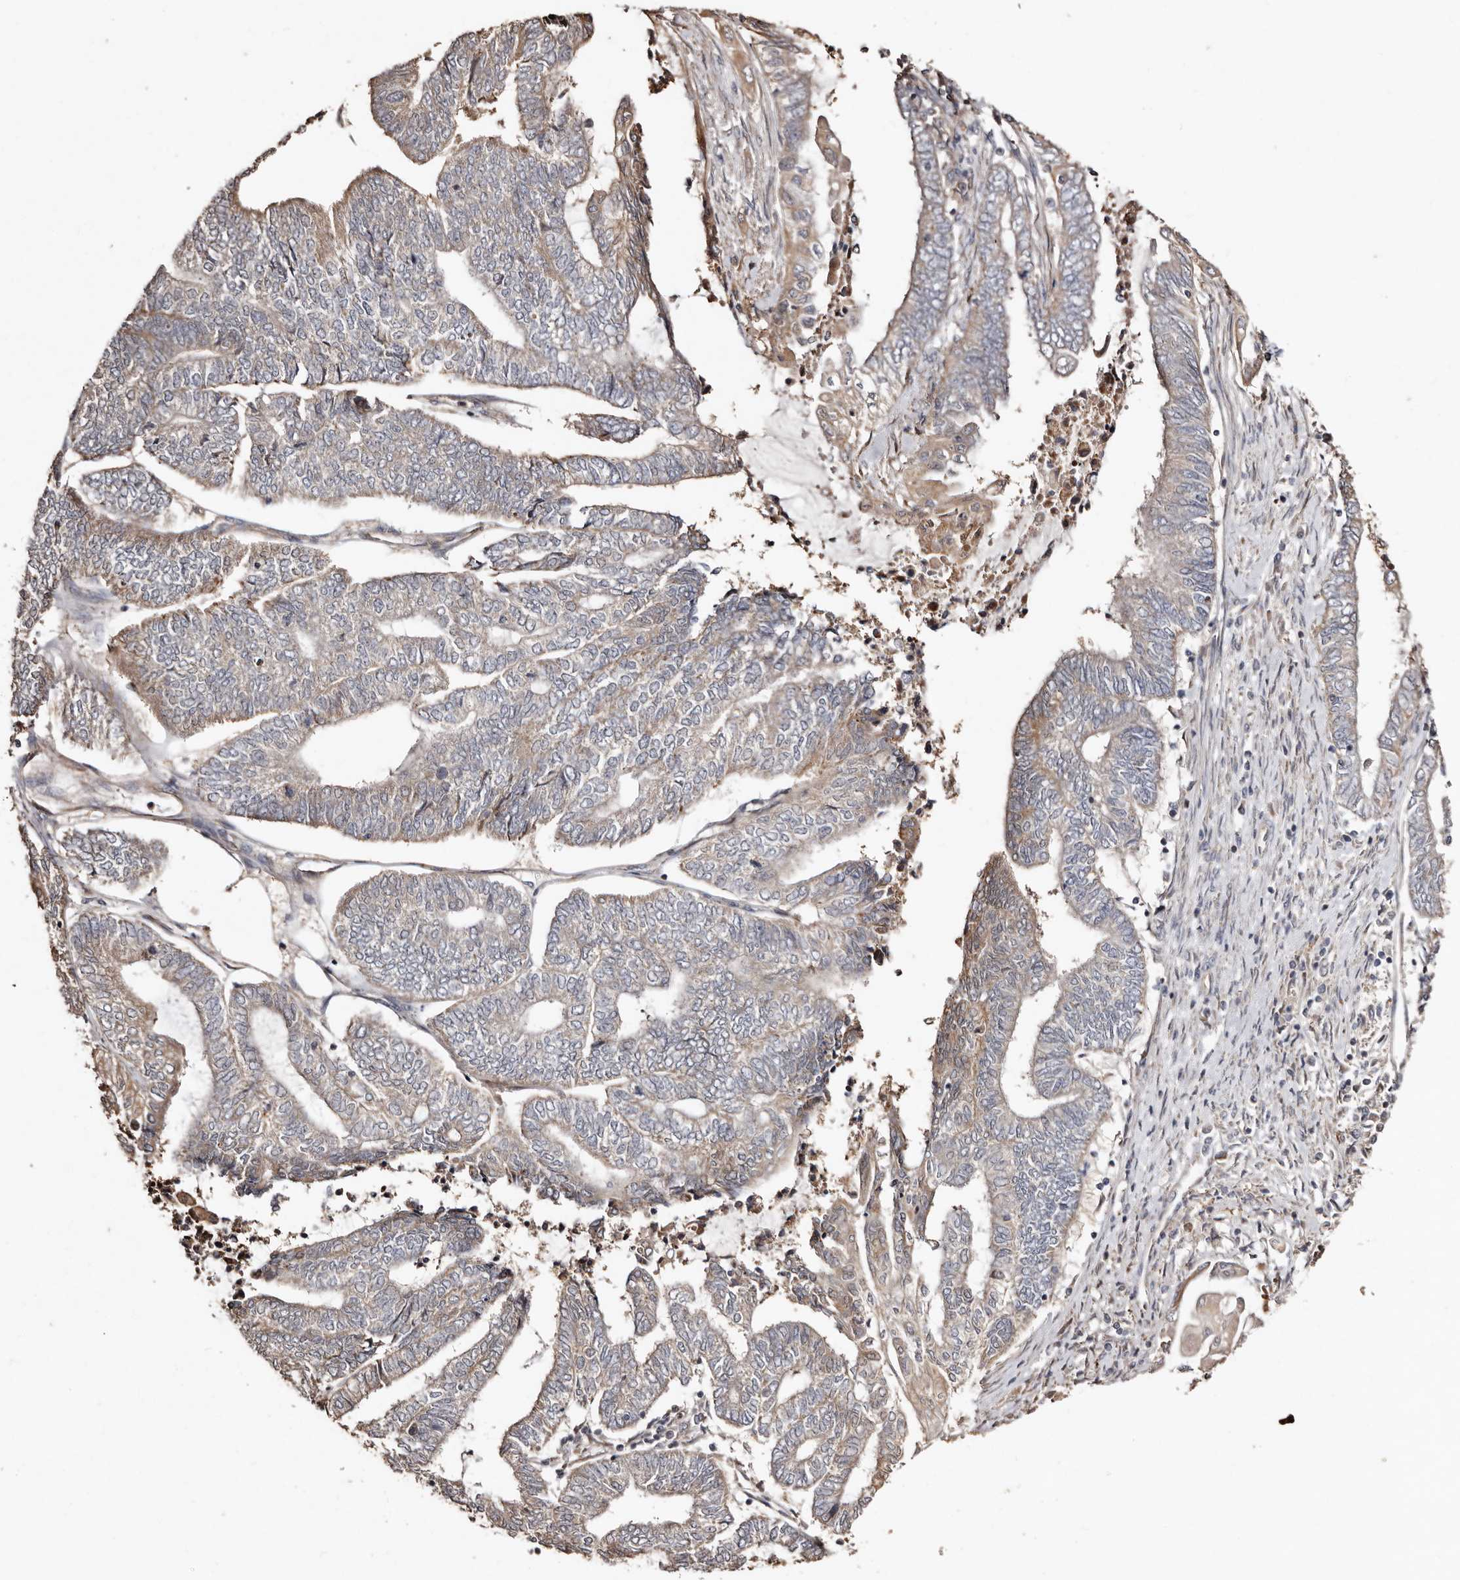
{"staining": {"intensity": "moderate", "quantity": "<25%", "location": "cytoplasmic/membranous"}, "tissue": "endometrial cancer", "cell_type": "Tumor cells", "image_type": "cancer", "snomed": [{"axis": "morphology", "description": "Adenocarcinoma, NOS"}, {"axis": "topography", "description": "Uterus"}, {"axis": "topography", "description": "Endometrium"}], "caption": "Human endometrial cancer (adenocarcinoma) stained with a protein marker exhibits moderate staining in tumor cells.", "gene": "MACC1", "patient": {"sex": "female", "age": 70}}